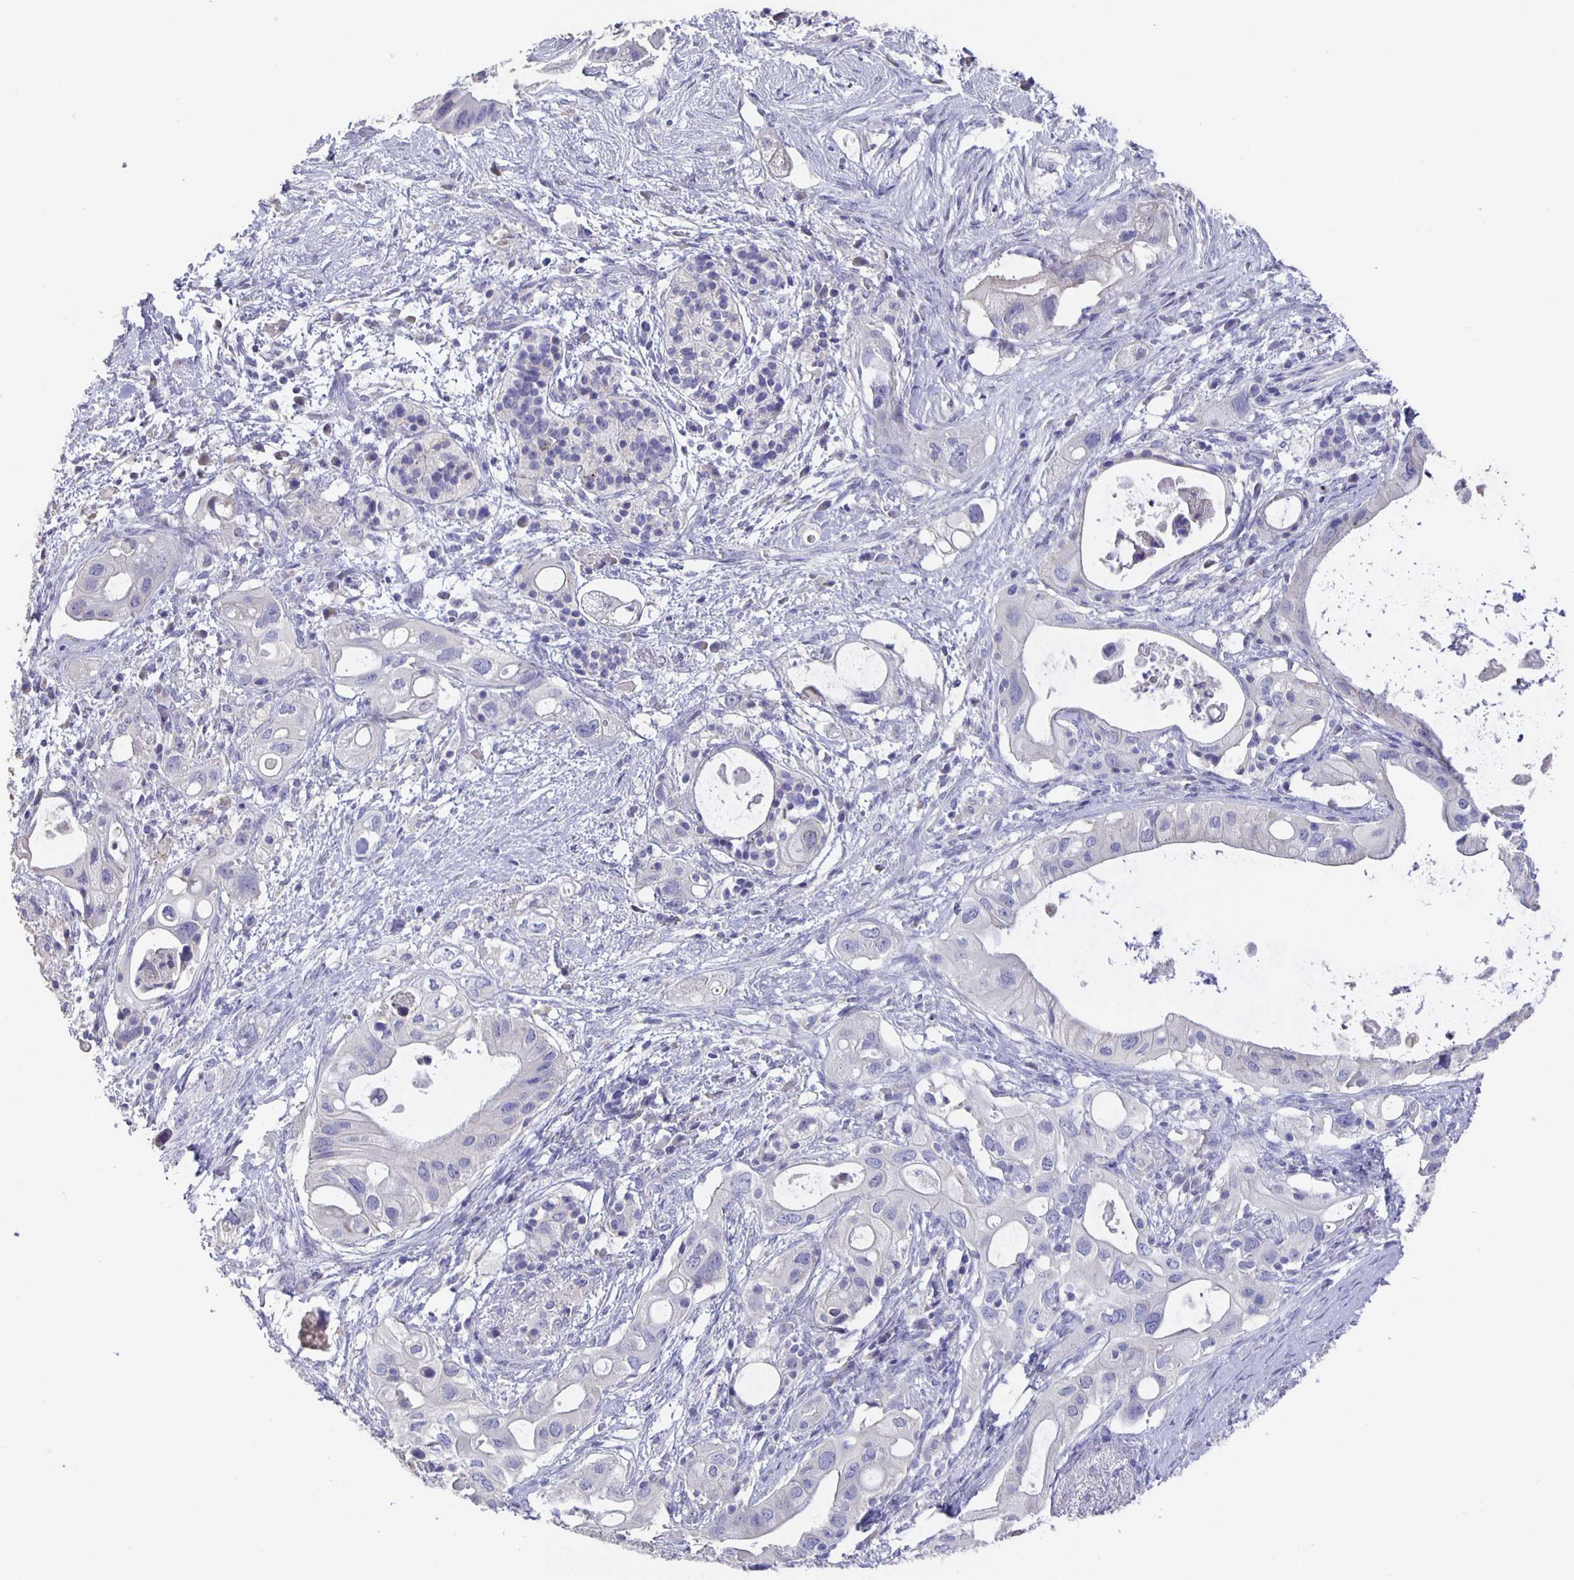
{"staining": {"intensity": "negative", "quantity": "none", "location": "none"}, "tissue": "pancreatic cancer", "cell_type": "Tumor cells", "image_type": "cancer", "snomed": [{"axis": "morphology", "description": "Adenocarcinoma, NOS"}, {"axis": "topography", "description": "Pancreas"}], "caption": "DAB immunohistochemical staining of human adenocarcinoma (pancreatic) reveals no significant staining in tumor cells.", "gene": "CFAP74", "patient": {"sex": "female", "age": 72}}